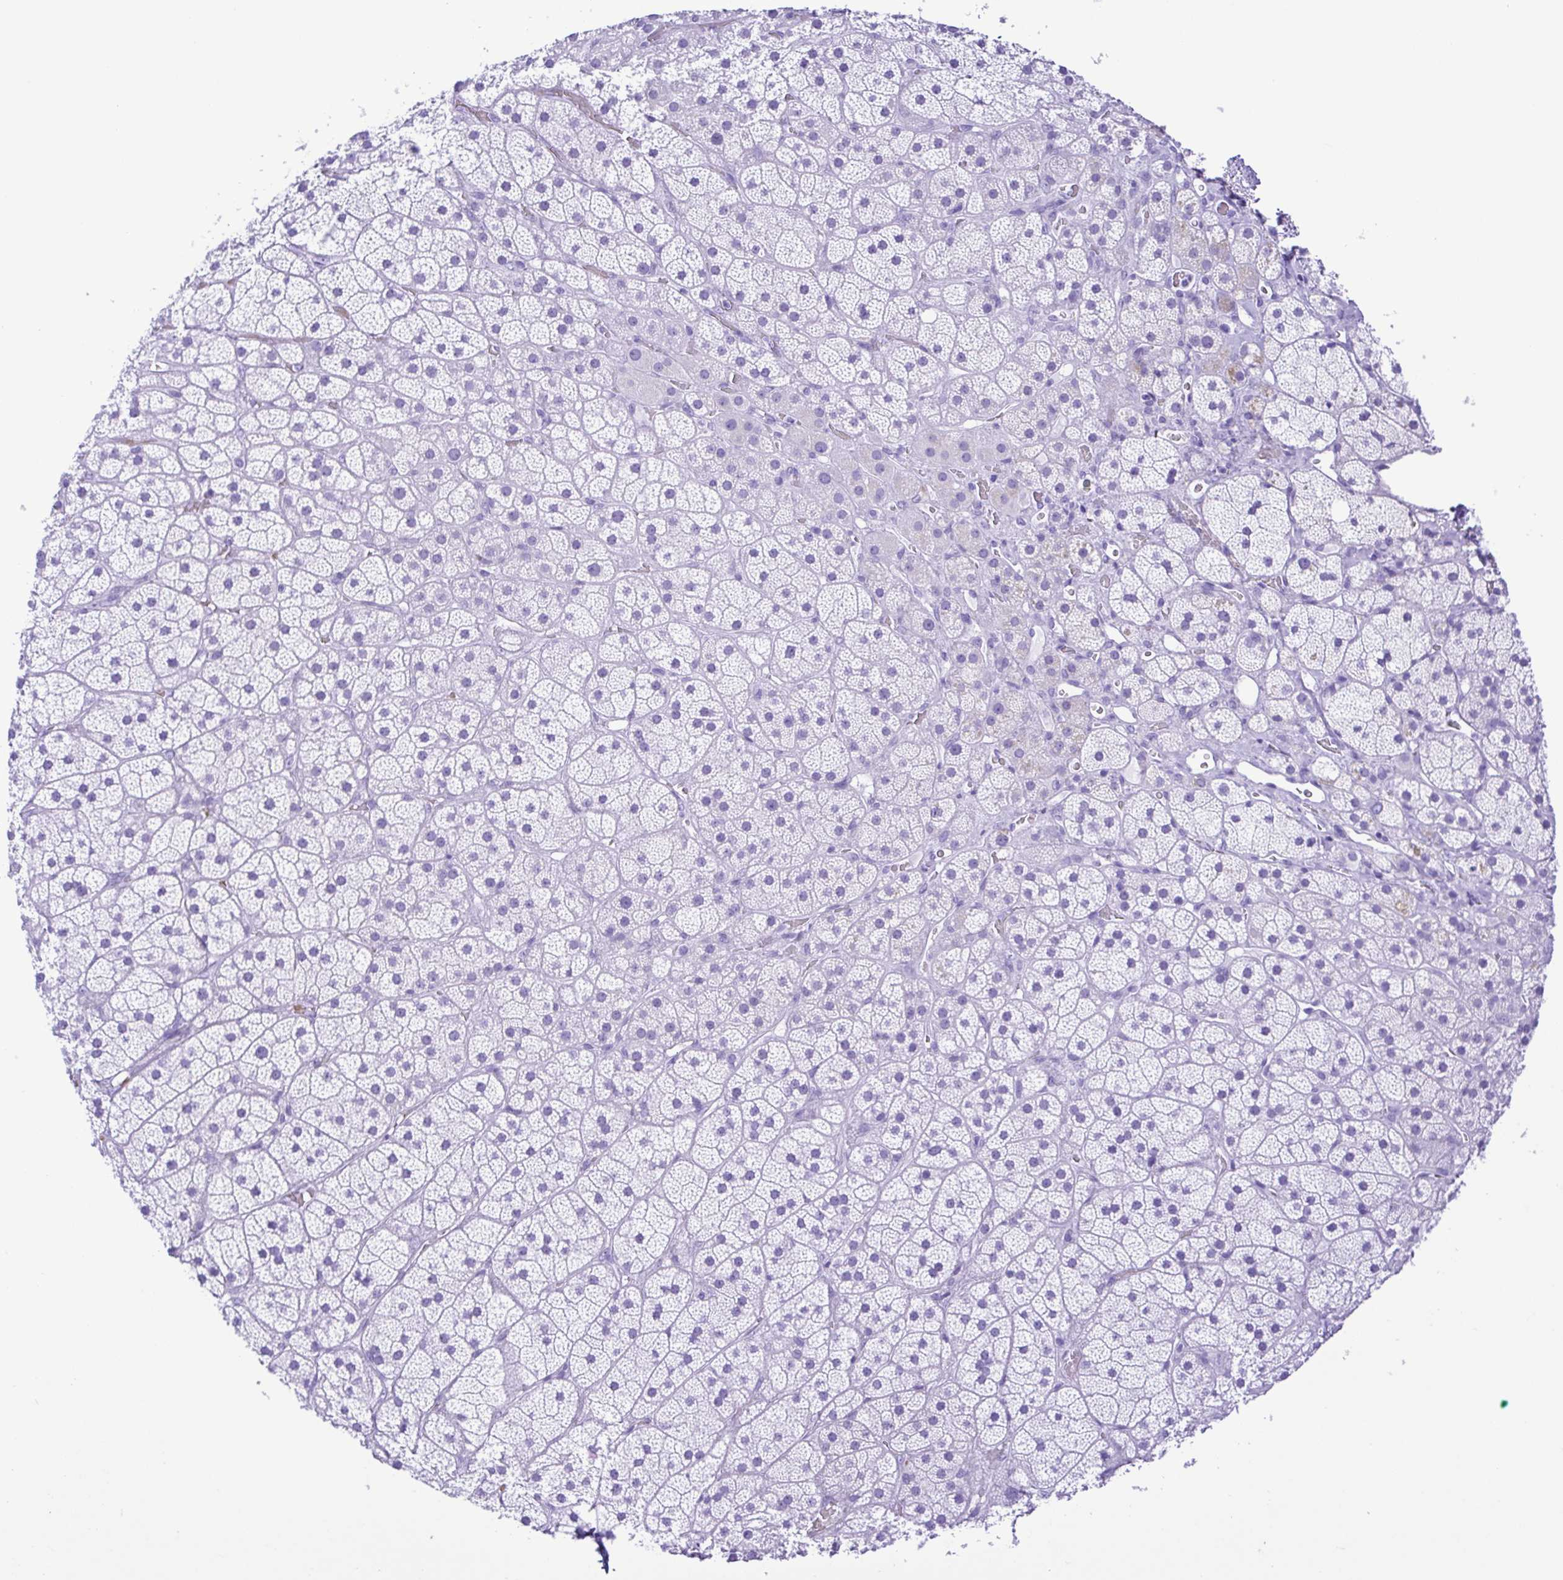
{"staining": {"intensity": "negative", "quantity": "none", "location": "none"}, "tissue": "adrenal gland", "cell_type": "Glandular cells", "image_type": "normal", "snomed": [{"axis": "morphology", "description": "Normal tissue, NOS"}, {"axis": "topography", "description": "Adrenal gland"}], "caption": "IHC histopathology image of unremarkable human adrenal gland stained for a protein (brown), which shows no expression in glandular cells. Nuclei are stained in blue.", "gene": "SYT1", "patient": {"sex": "male", "age": 57}}